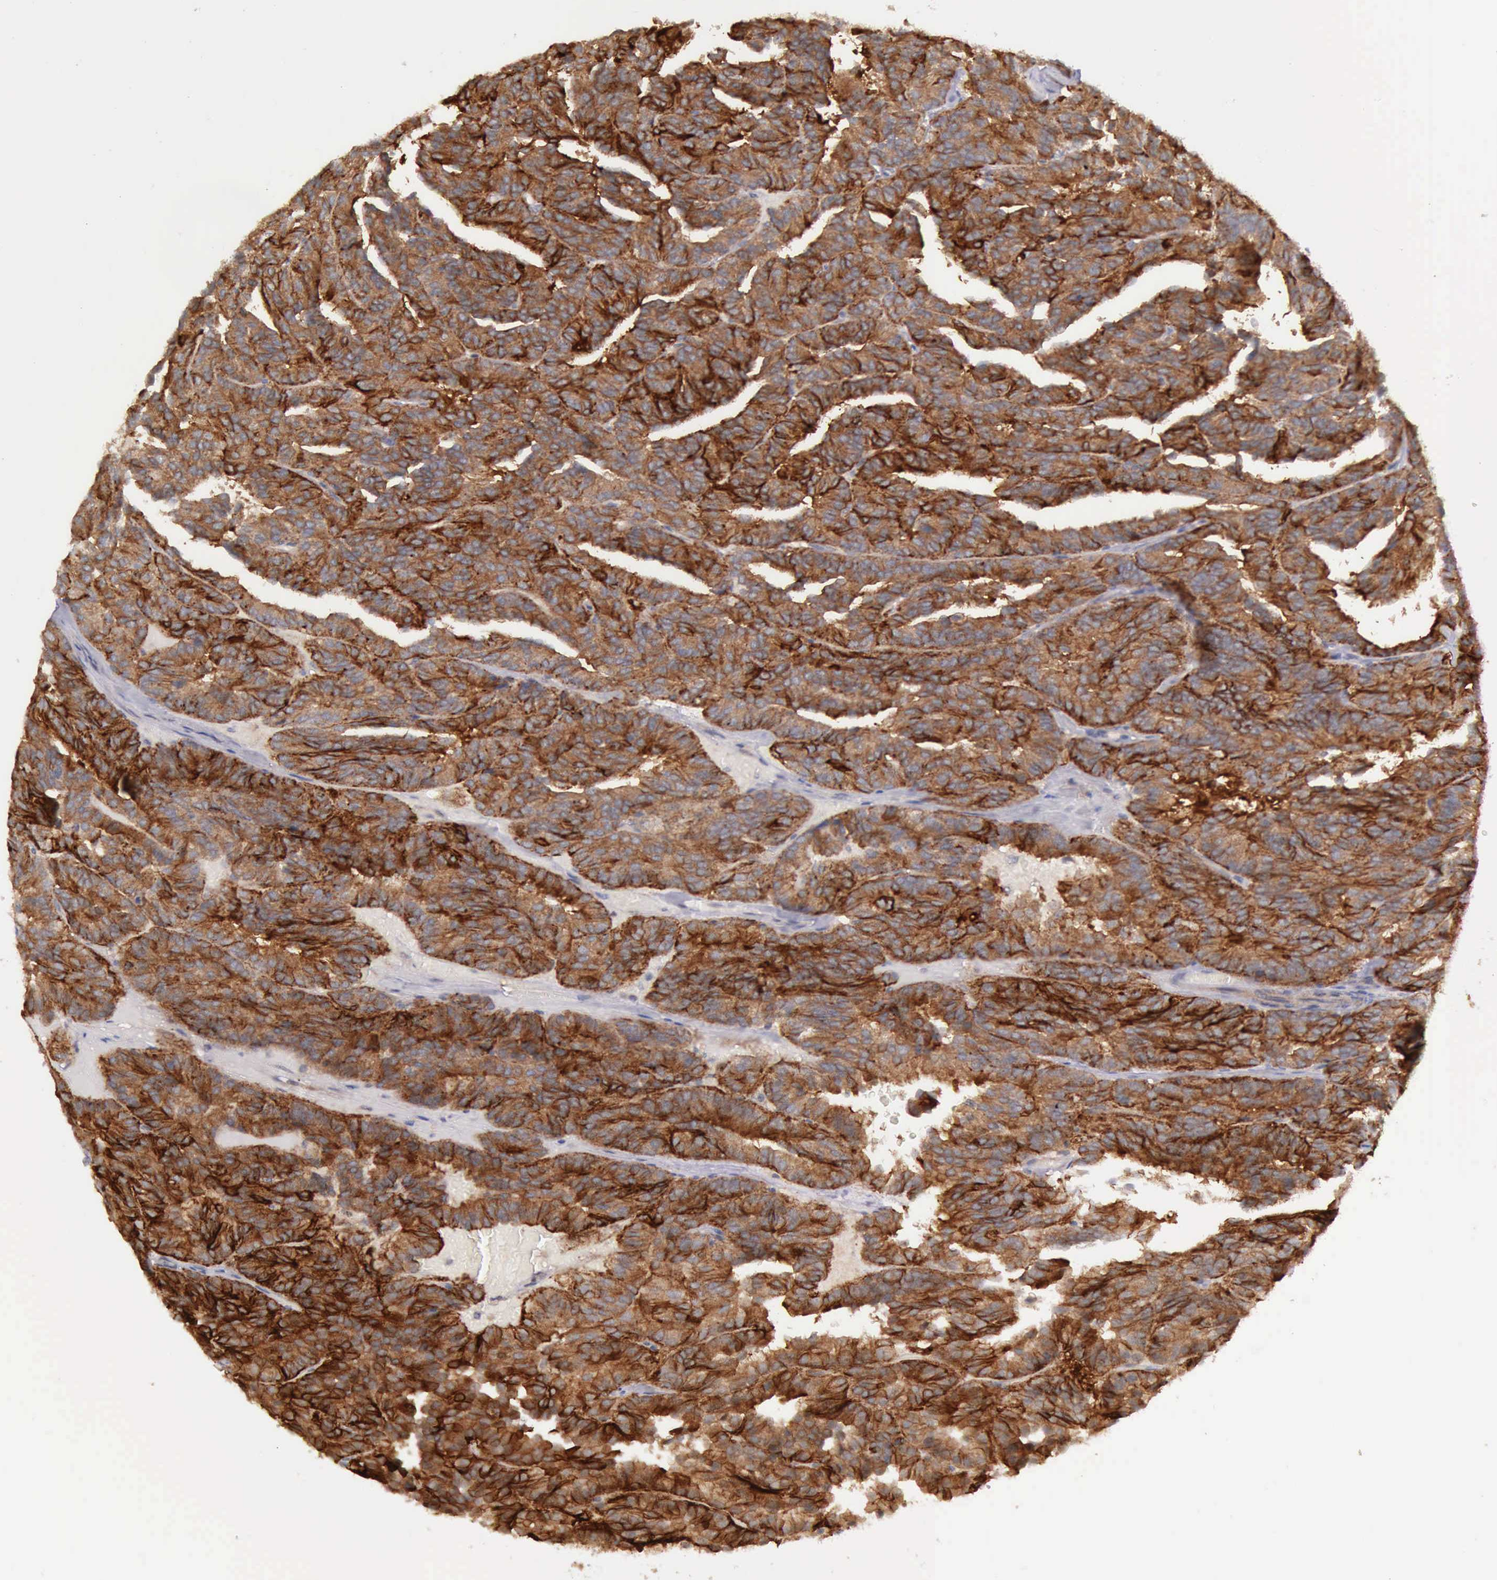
{"staining": {"intensity": "strong", "quantity": ">75%", "location": "cytoplasmic/membranous"}, "tissue": "renal cancer", "cell_type": "Tumor cells", "image_type": "cancer", "snomed": [{"axis": "morphology", "description": "Adenocarcinoma, NOS"}, {"axis": "topography", "description": "Kidney"}], "caption": "Renal adenocarcinoma stained with a brown dye shows strong cytoplasmic/membranous positive positivity in approximately >75% of tumor cells.", "gene": "PRICKLE3", "patient": {"sex": "male", "age": 46}}